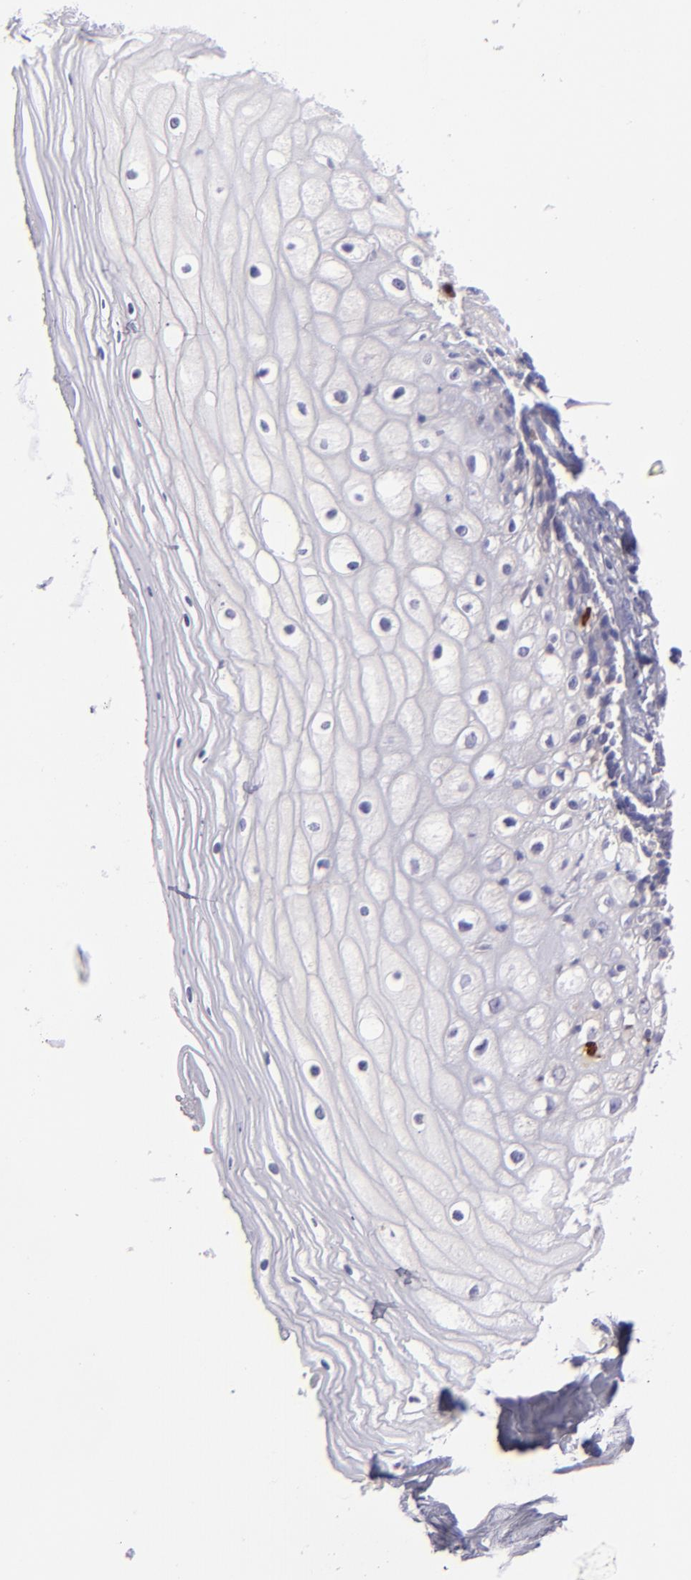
{"staining": {"intensity": "negative", "quantity": "none", "location": "none"}, "tissue": "vagina", "cell_type": "Squamous epithelial cells", "image_type": "normal", "snomed": [{"axis": "morphology", "description": "Normal tissue, NOS"}, {"axis": "topography", "description": "Vagina"}], "caption": "Human vagina stained for a protein using immunohistochemistry displays no positivity in squamous epithelial cells.", "gene": "IRF8", "patient": {"sex": "female", "age": 46}}